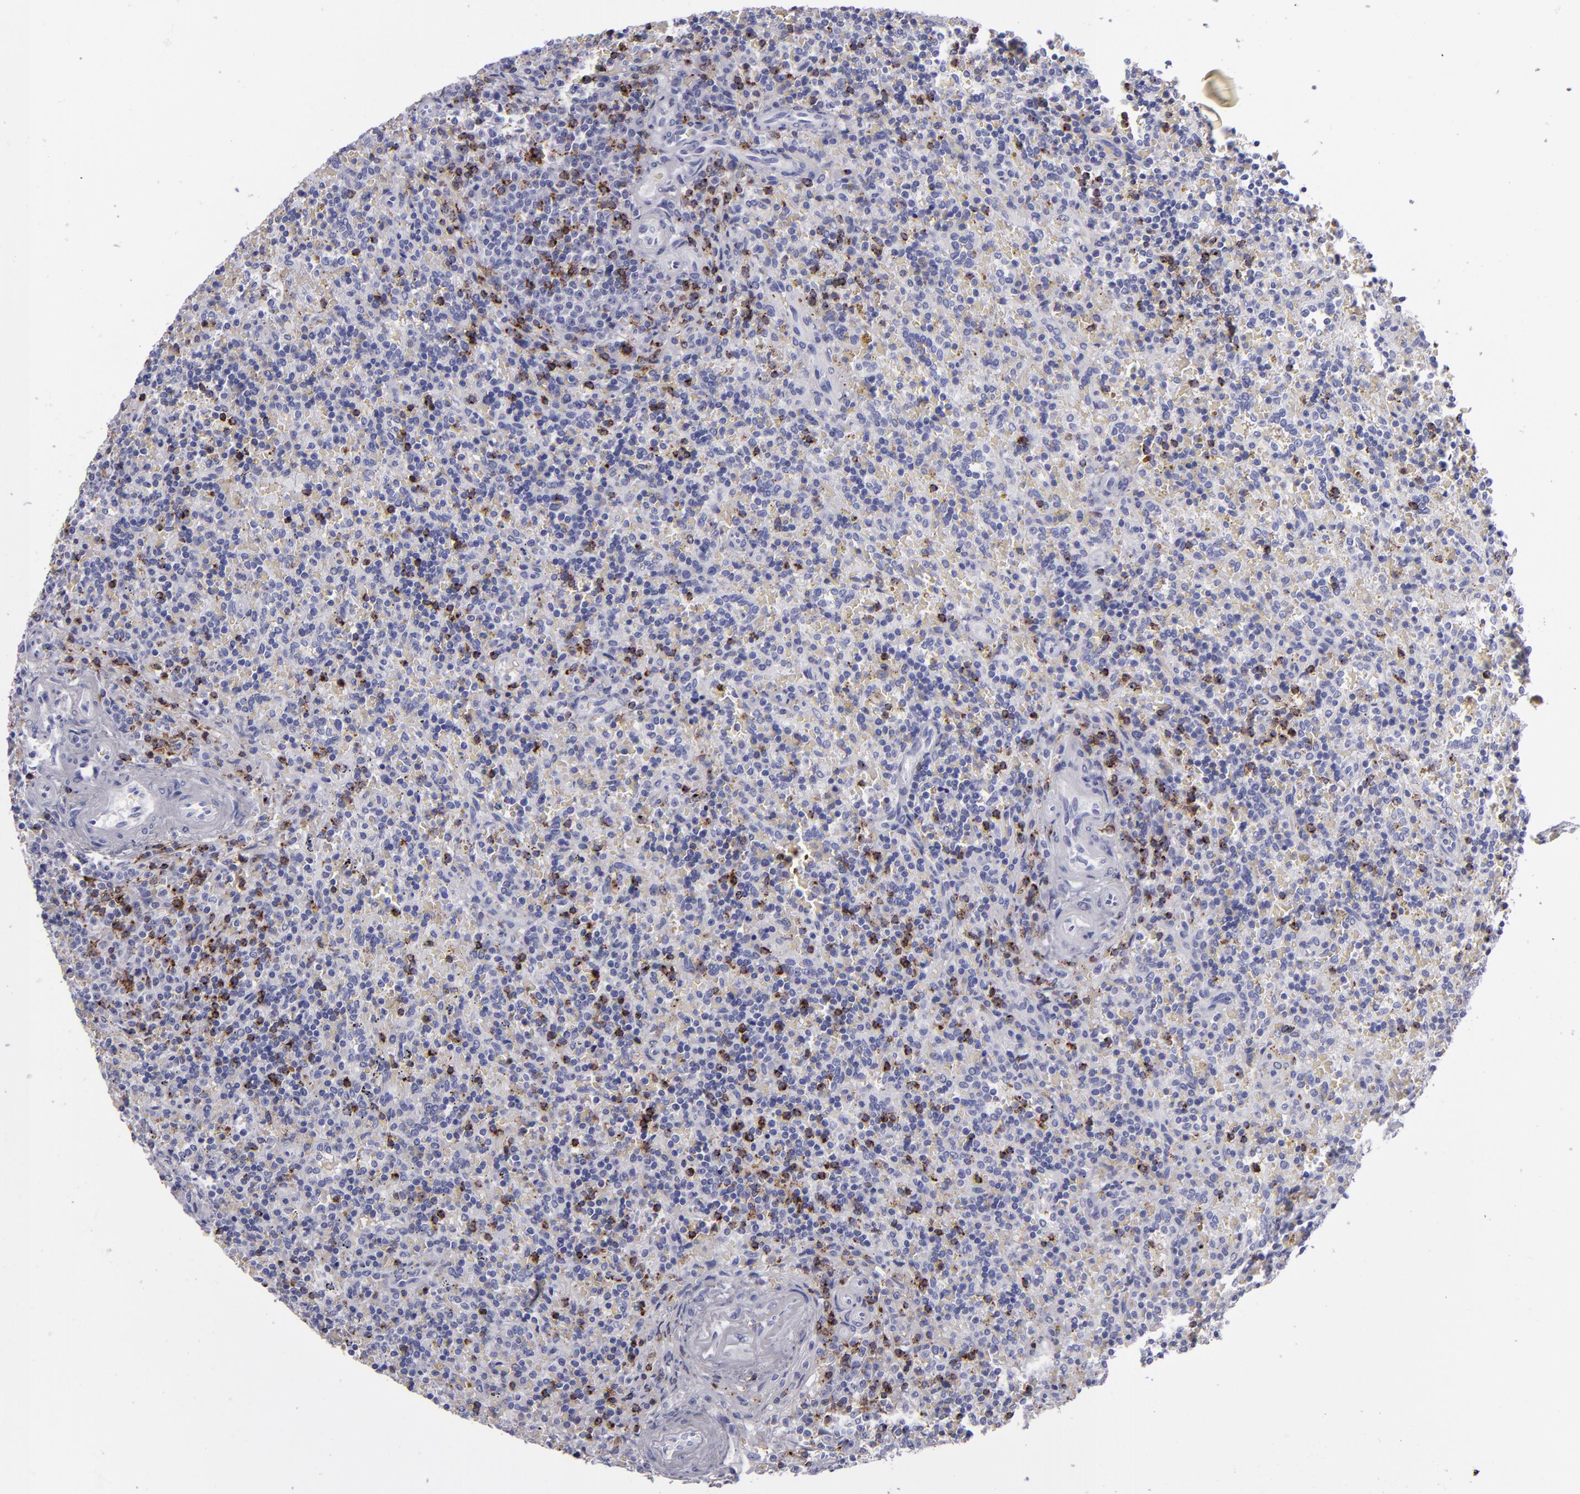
{"staining": {"intensity": "negative", "quantity": "none", "location": "none"}, "tissue": "lymphoma", "cell_type": "Tumor cells", "image_type": "cancer", "snomed": [{"axis": "morphology", "description": "Malignant lymphoma, non-Hodgkin's type, Low grade"}, {"axis": "topography", "description": "Spleen"}], "caption": "DAB immunohistochemical staining of human lymphoma reveals no significant expression in tumor cells.", "gene": "CD2", "patient": {"sex": "male", "age": 67}}